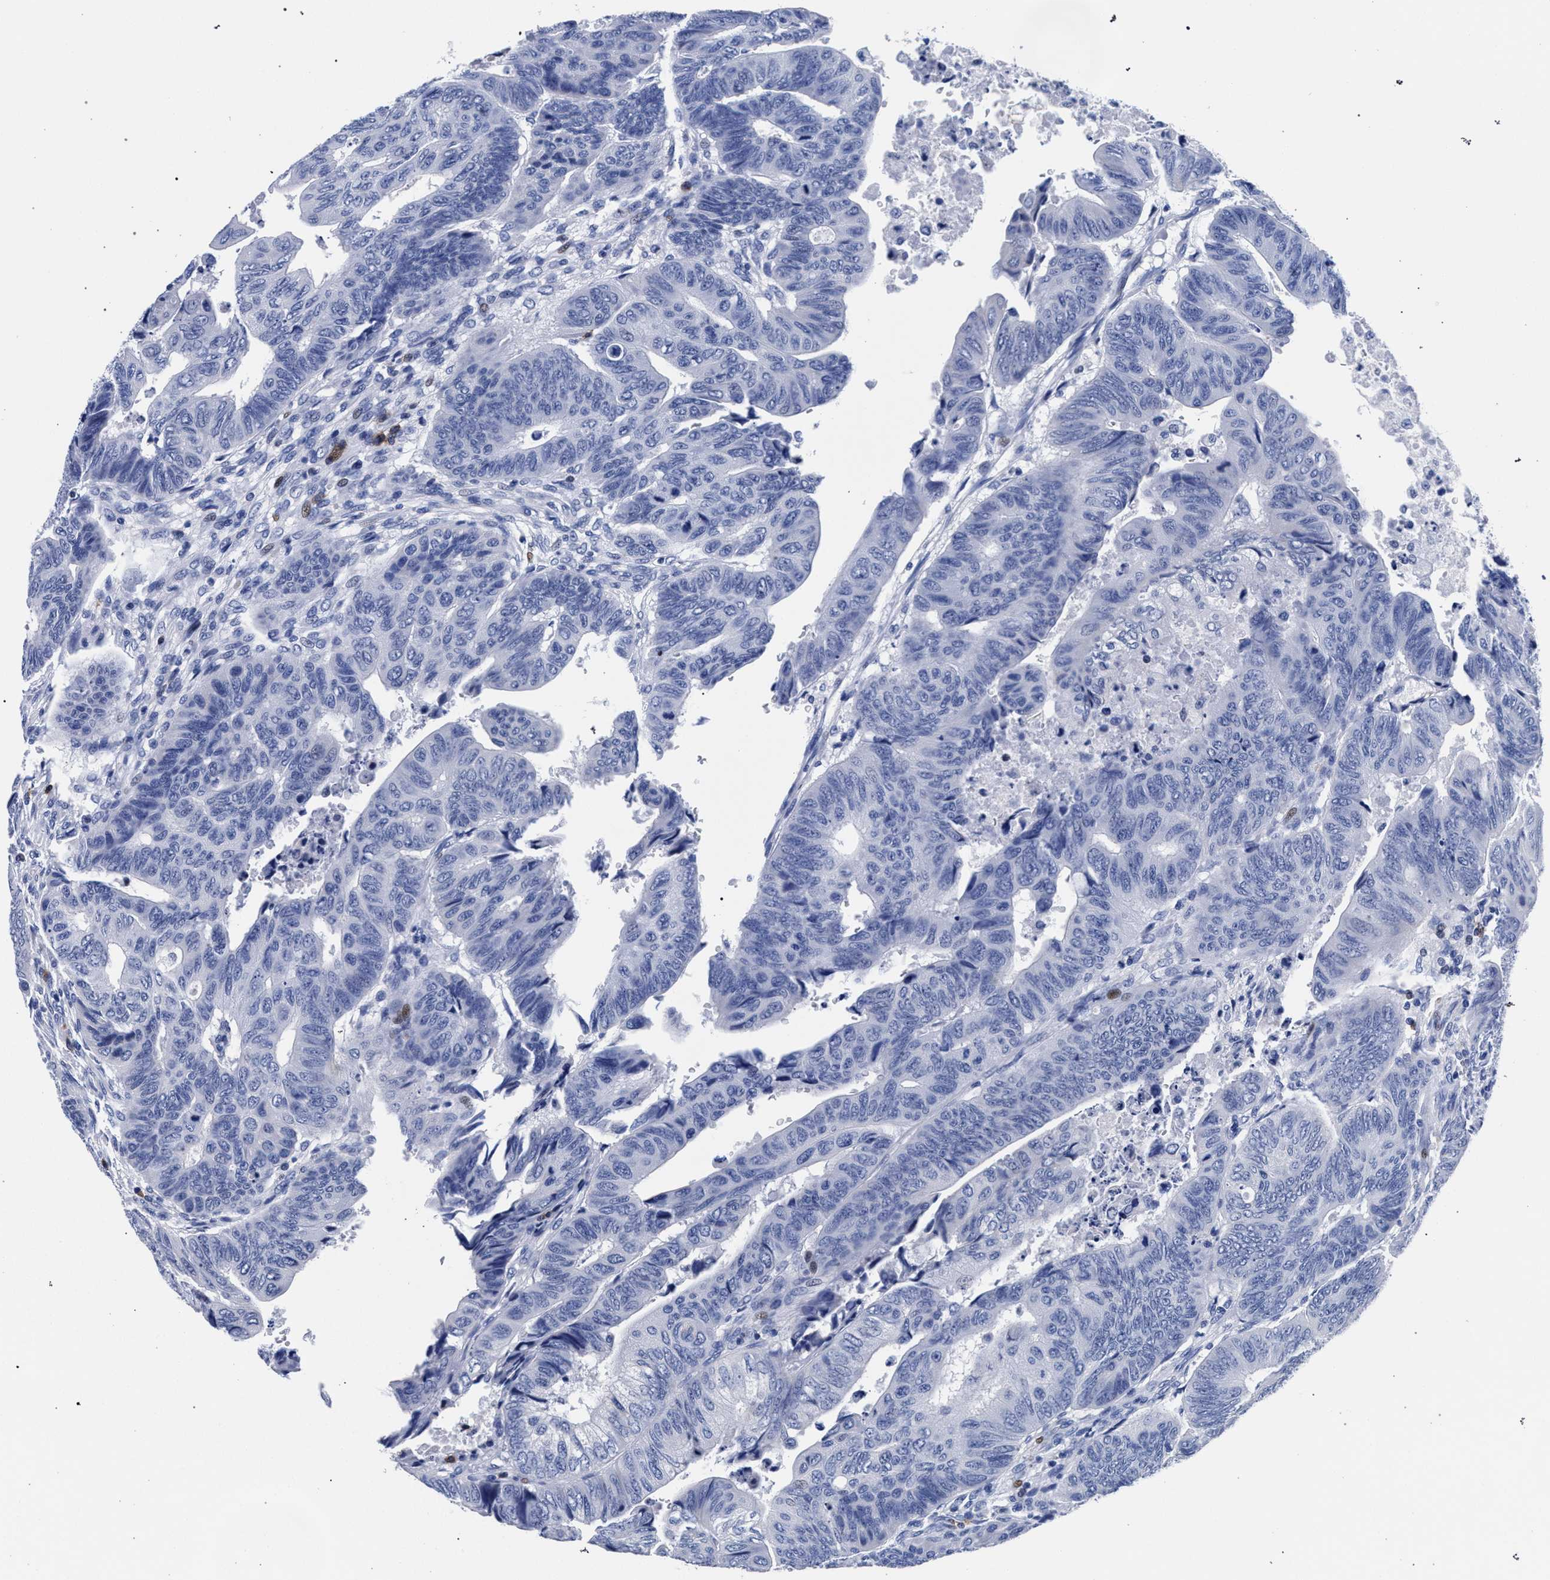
{"staining": {"intensity": "negative", "quantity": "none", "location": "none"}, "tissue": "colorectal cancer", "cell_type": "Tumor cells", "image_type": "cancer", "snomed": [{"axis": "morphology", "description": "Normal tissue, NOS"}, {"axis": "morphology", "description": "Adenocarcinoma, NOS"}, {"axis": "topography", "description": "Rectum"}, {"axis": "topography", "description": "Peripheral nerve tissue"}], "caption": "Immunohistochemistry micrograph of neoplastic tissue: human adenocarcinoma (colorectal) stained with DAB (3,3'-diaminobenzidine) displays no significant protein staining in tumor cells. Brightfield microscopy of immunohistochemistry stained with DAB (brown) and hematoxylin (blue), captured at high magnification.", "gene": "KLRK1", "patient": {"sex": "male", "age": 92}}